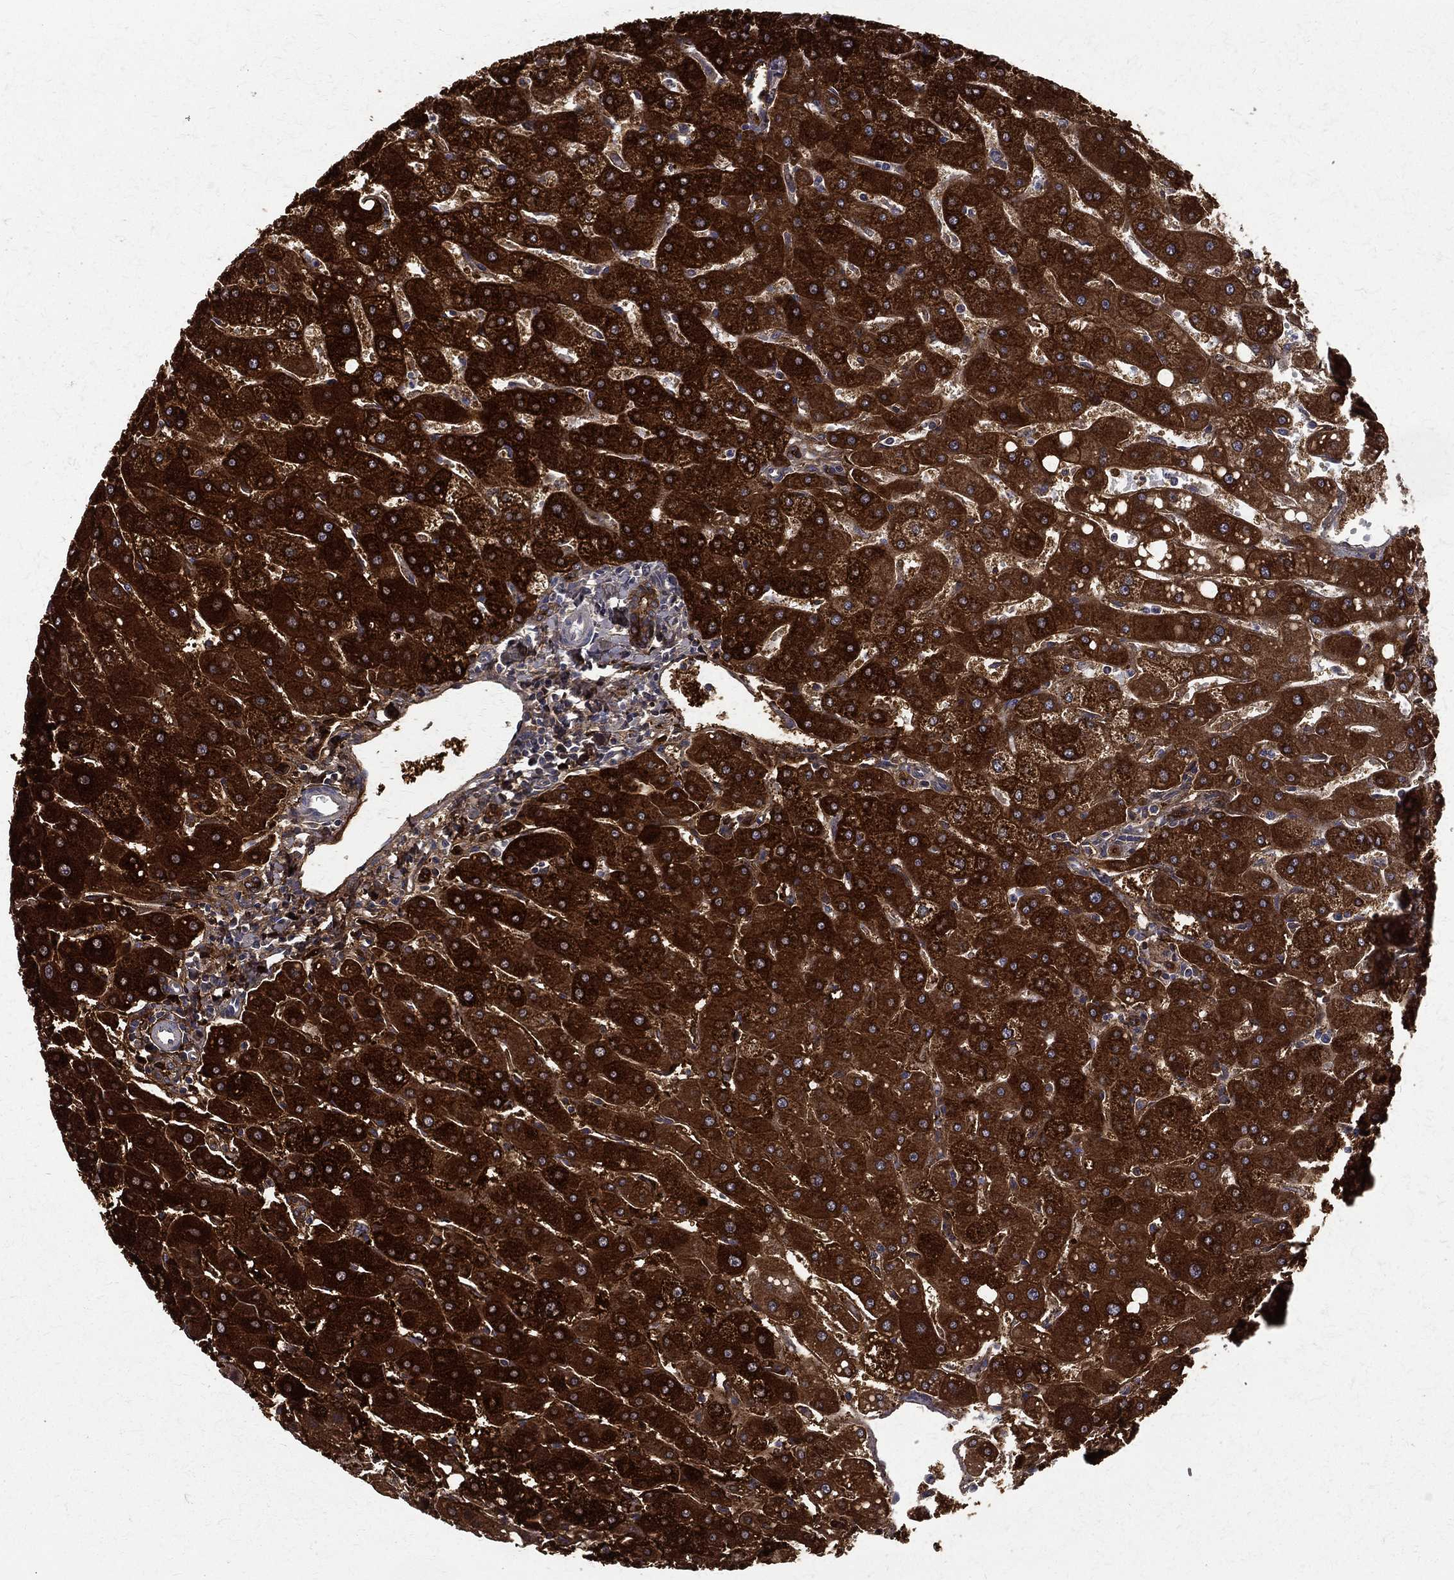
{"staining": {"intensity": "strong", "quantity": ">75%", "location": "cytoplasmic/membranous"}, "tissue": "liver", "cell_type": "Cholangiocytes", "image_type": "normal", "snomed": [{"axis": "morphology", "description": "Normal tissue, NOS"}, {"axis": "topography", "description": "Liver"}], "caption": "Protein expression analysis of normal liver displays strong cytoplasmic/membranous expression in about >75% of cholangiocytes.", "gene": "RPGR", "patient": {"sex": "male", "age": 67}}